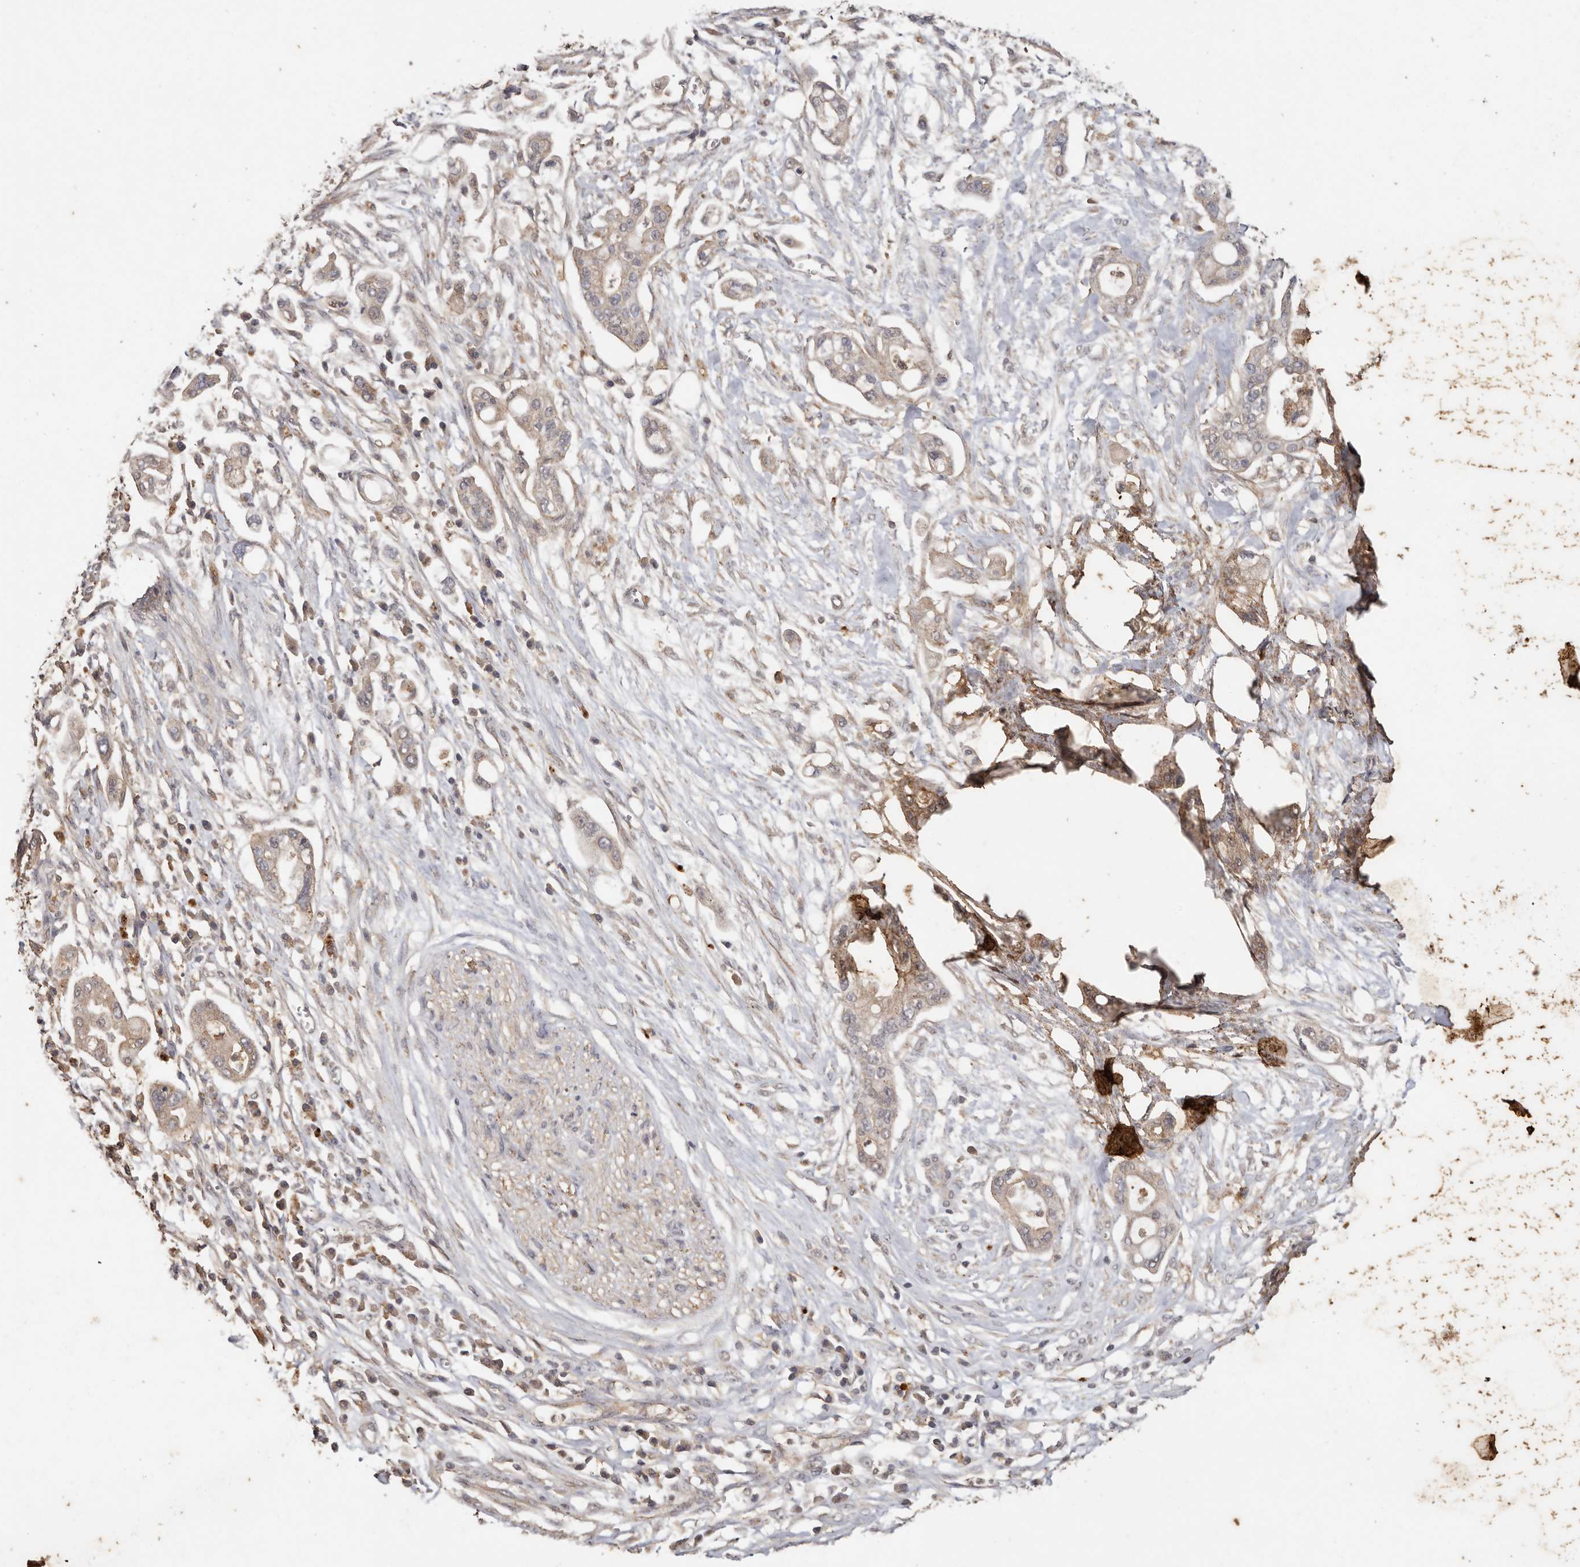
{"staining": {"intensity": "weak", "quantity": ">75%", "location": "cytoplasmic/membranous"}, "tissue": "pancreatic cancer", "cell_type": "Tumor cells", "image_type": "cancer", "snomed": [{"axis": "morphology", "description": "Adenocarcinoma, NOS"}, {"axis": "topography", "description": "Pancreas"}], "caption": "Immunohistochemical staining of pancreatic cancer shows low levels of weak cytoplasmic/membranous protein expression in approximately >75% of tumor cells. The protein is shown in brown color, while the nuclei are stained blue.", "gene": "RWDD1", "patient": {"sex": "male", "age": 68}}